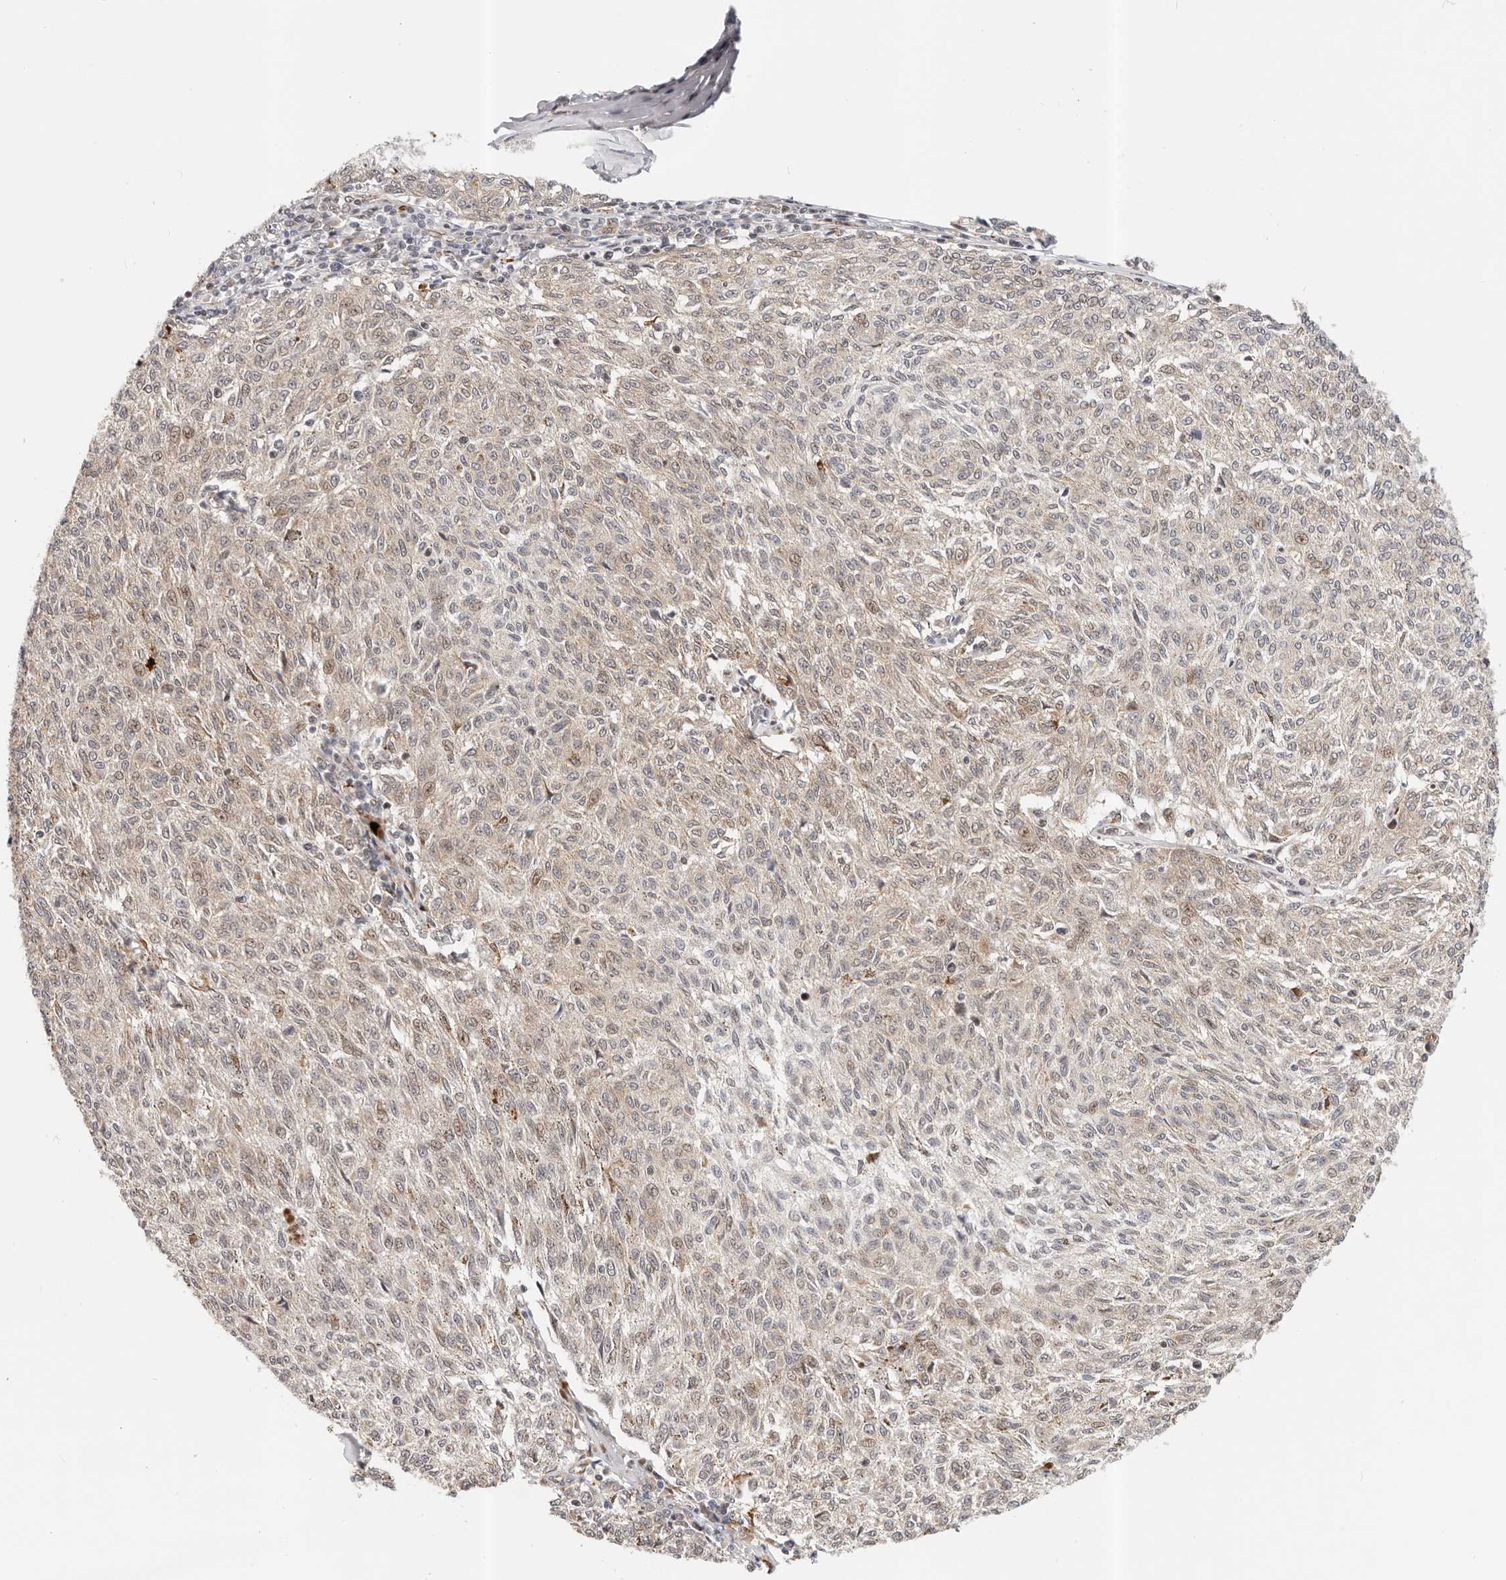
{"staining": {"intensity": "weak", "quantity": "<25%", "location": "cytoplasmic/membranous,nuclear"}, "tissue": "melanoma", "cell_type": "Tumor cells", "image_type": "cancer", "snomed": [{"axis": "morphology", "description": "Malignant melanoma, NOS"}, {"axis": "topography", "description": "Skin"}], "caption": "DAB immunohistochemical staining of human melanoma reveals no significant expression in tumor cells.", "gene": "AFDN", "patient": {"sex": "female", "age": 72}}